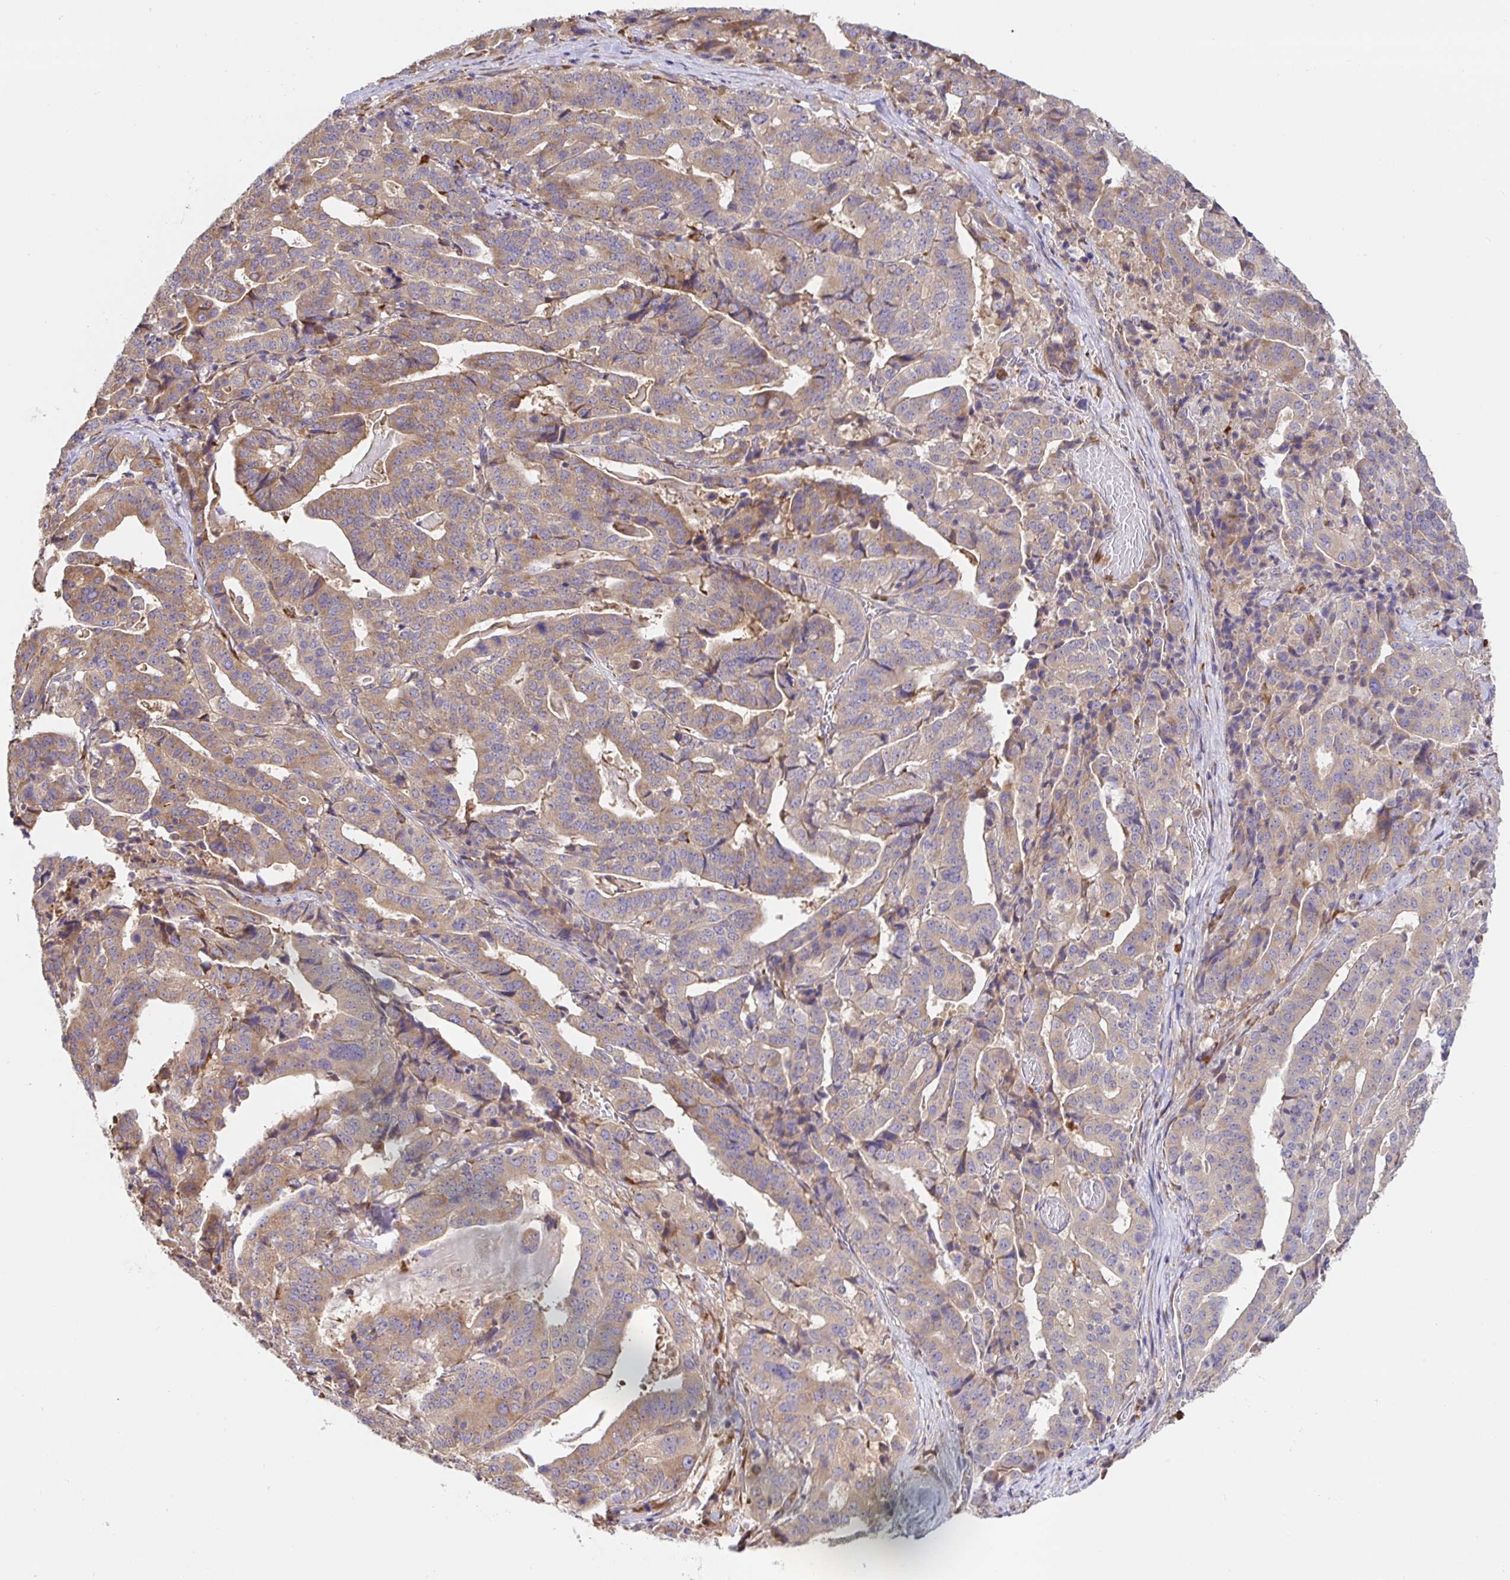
{"staining": {"intensity": "weak", "quantity": ">75%", "location": "cytoplasmic/membranous"}, "tissue": "stomach cancer", "cell_type": "Tumor cells", "image_type": "cancer", "snomed": [{"axis": "morphology", "description": "Adenocarcinoma, NOS"}, {"axis": "topography", "description": "Stomach"}], "caption": "This is an image of immunohistochemistry (IHC) staining of stomach adenocarcinoma, which shows weak positivity in the cytoplasmic/membranous of tumor cells.", "gene": "PDPK1", "patient": {"sex": "male", "age": 48}}